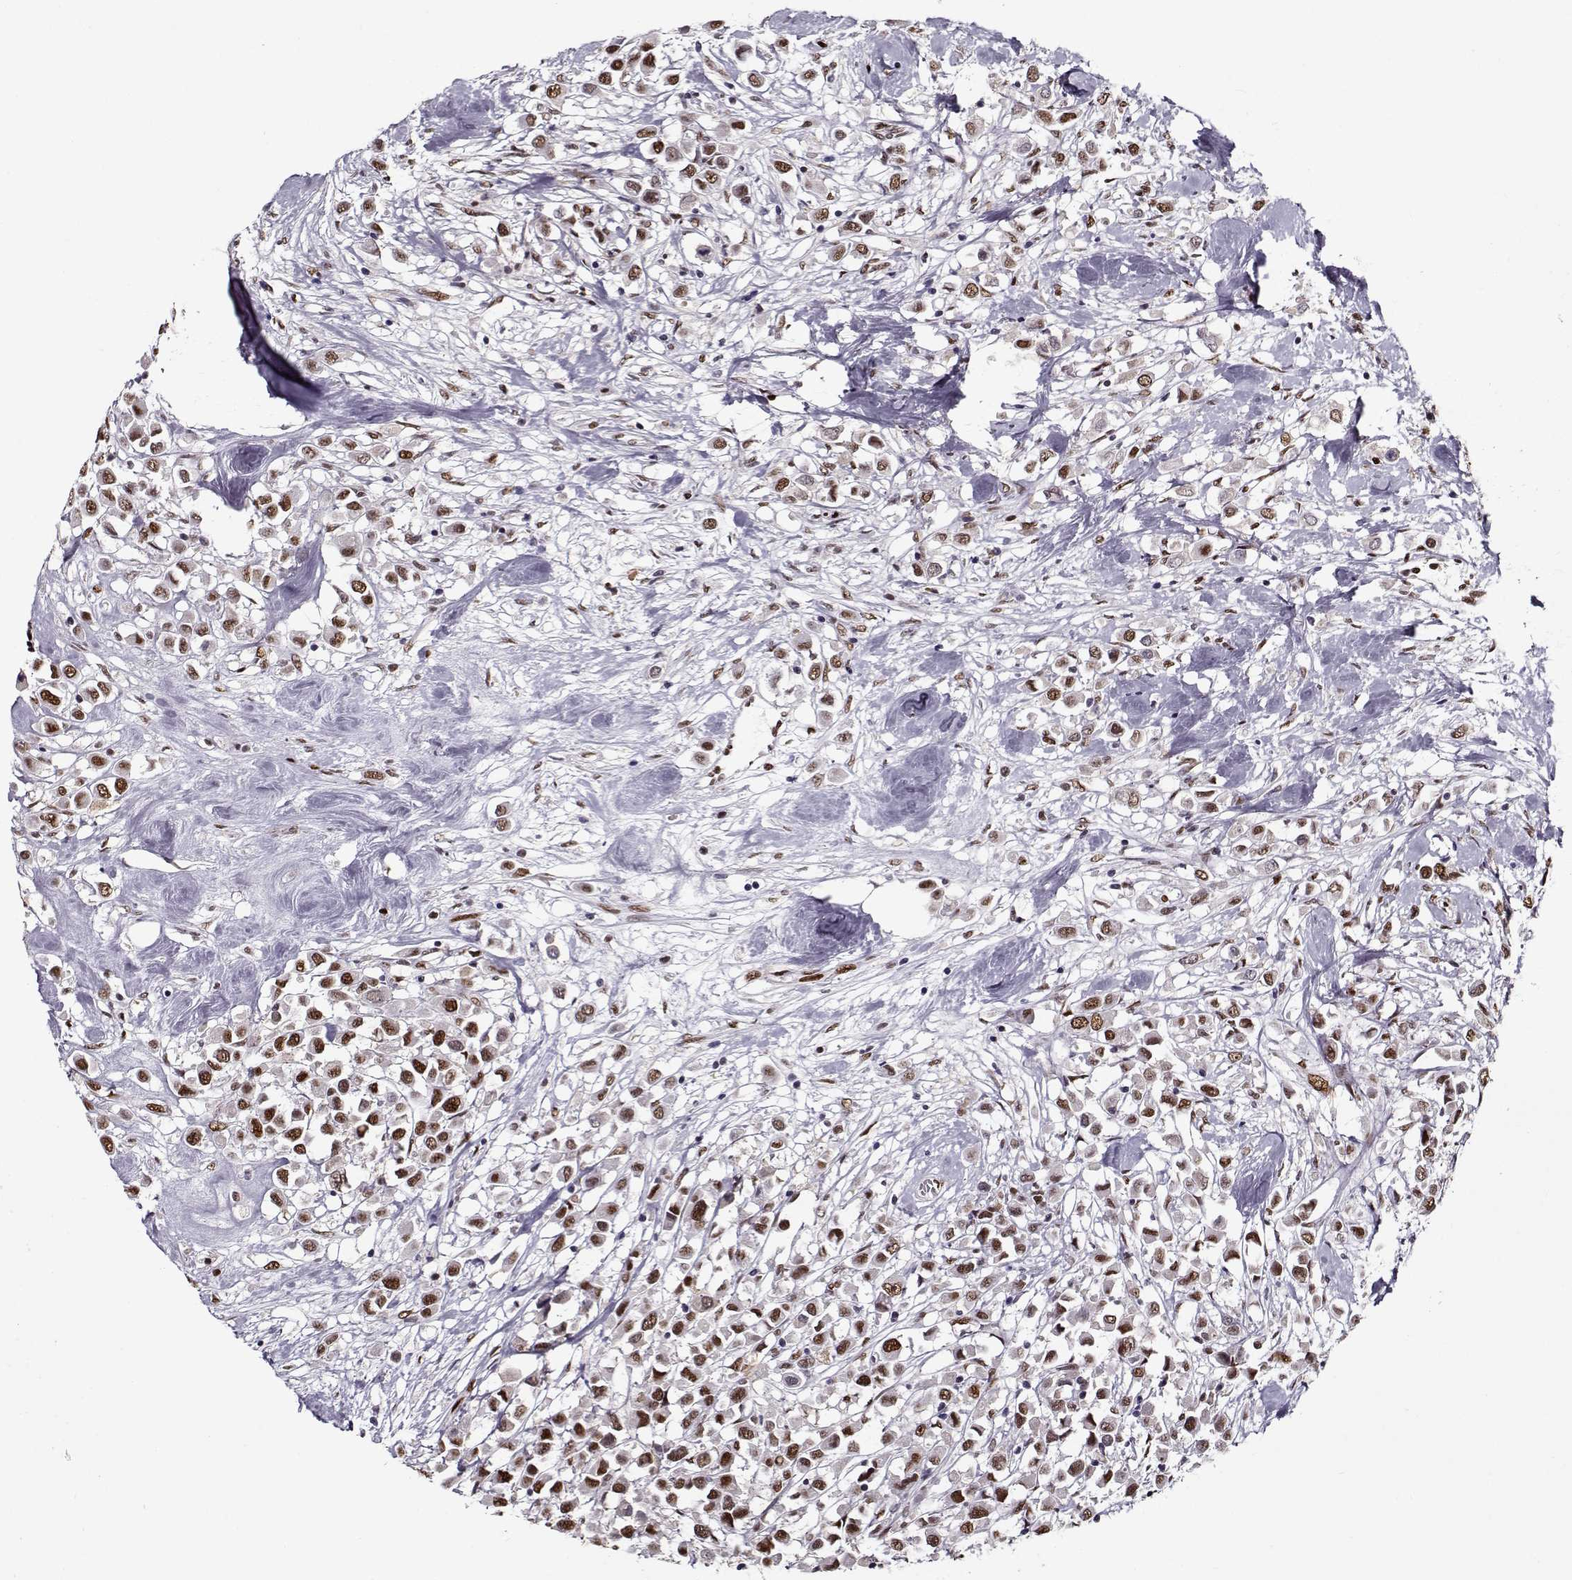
{"staining": {"intensity": "moderate", "quantity": ">75%", "location": "nuclear"}, "tissue": "breast cancer", "cell_type": "Tumor cells", "image_type": "cancer", "snomed": [{"axis": "morphology", "description": "Duct carcinoma"}, {"axis": "topography", "description": "Breast"}], "caption": "About >75% of tumor cells in human breast intraductal carcinoma show moderate nuclear protein positivity as visualized by brown immunohistochemical staining.", "gene": "PRMT8", "patient": {"sex": "female", "age": 61}}